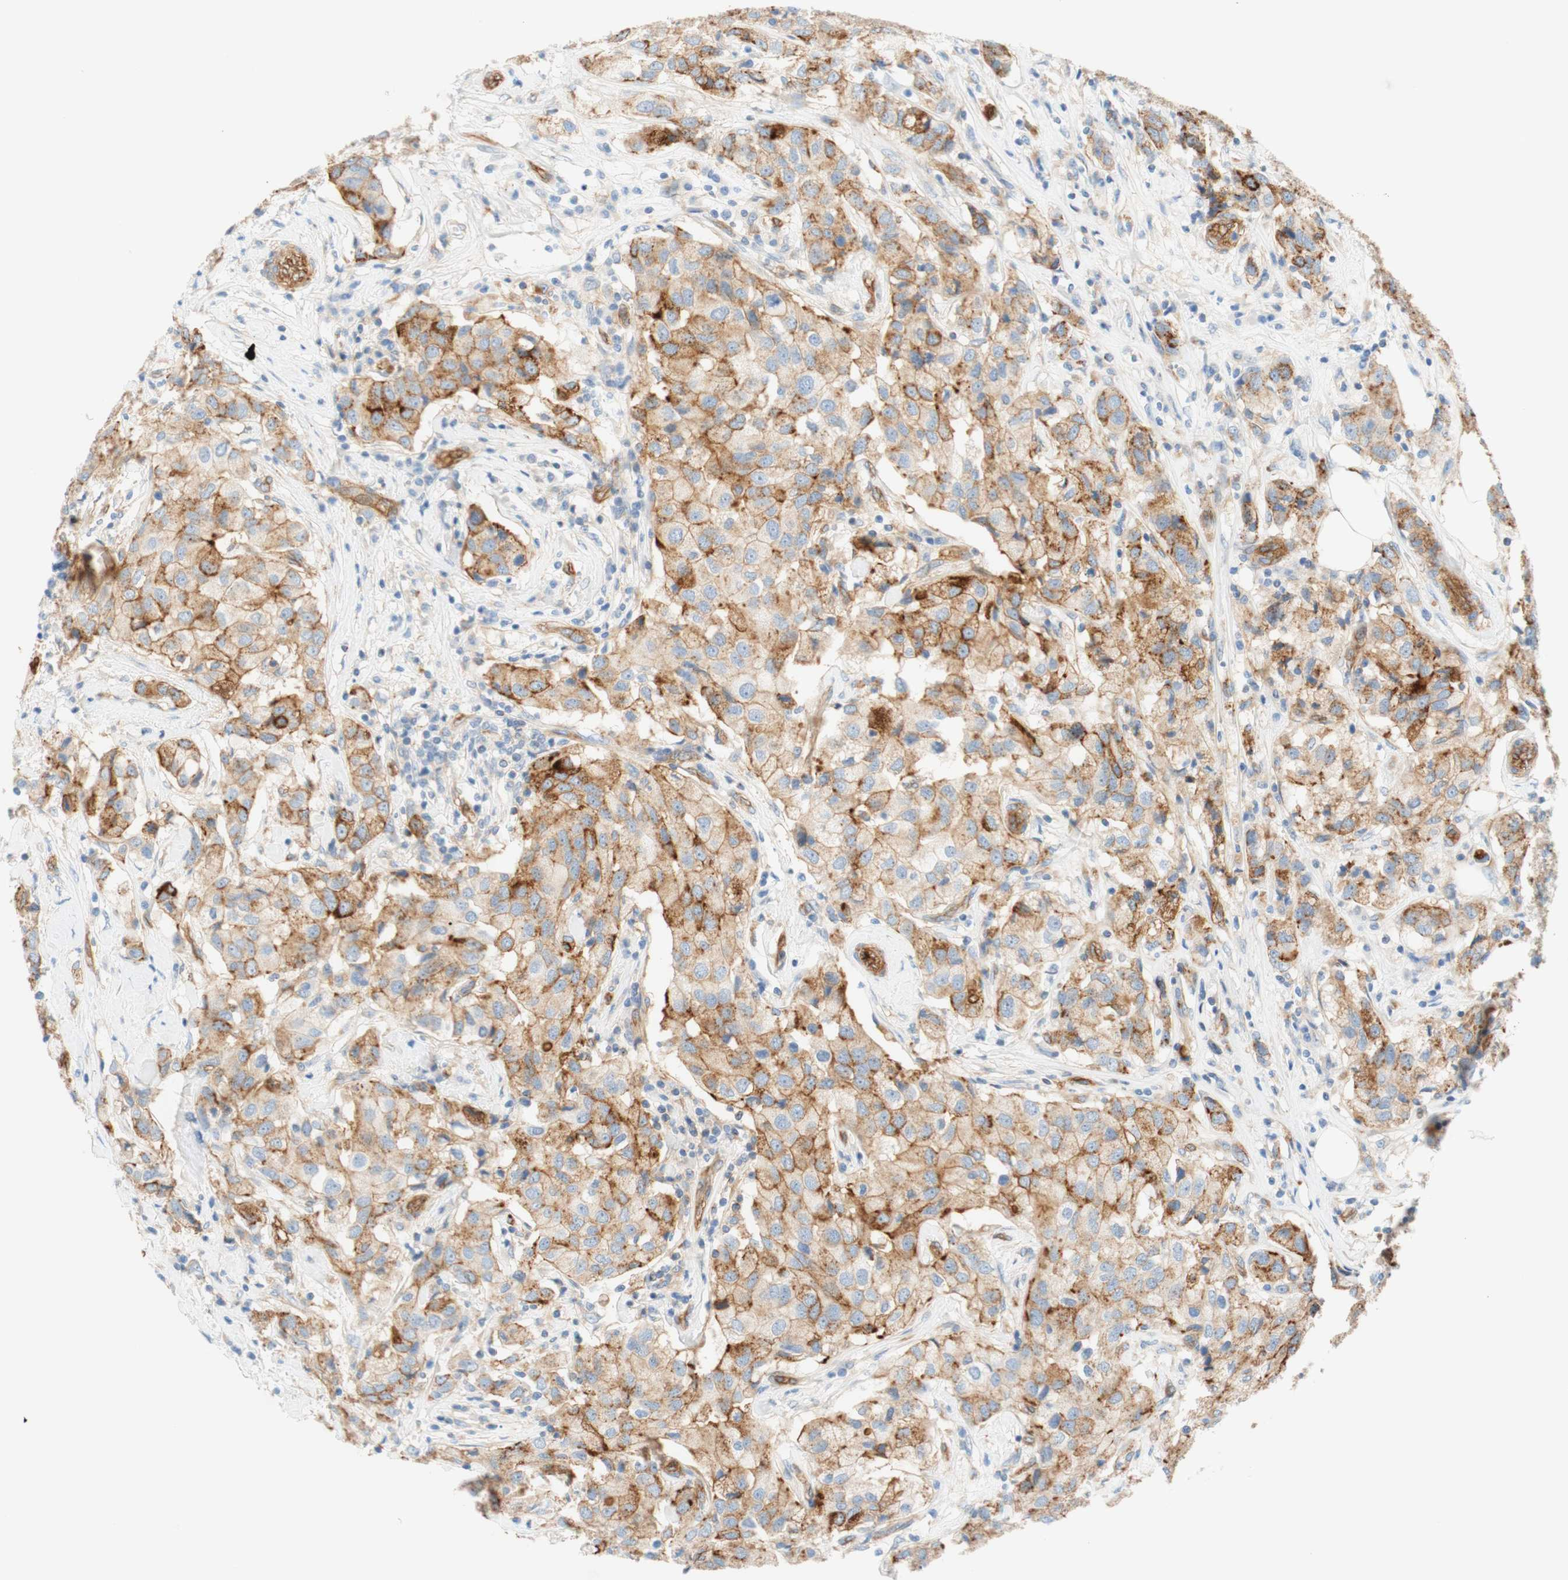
{"staining": {"intensity": "moderate", "quantity": "25%-75%", "location": "cytoplasmic/membranous"}, "tissue": "breast cancer", "cell_type": "Tumor cells", "image_type": "cancer", "snomed": [{"axis": "morphology", "description": "Duct carcinoma"}, {"axis": "topography", "description": "Breast"}], "caption": "Breast cancer stained with DAB (3,3'-diaminobenzidine) immunohistochemistry (IHC) displays medium levels of moderate cytoplasmic/membranous staining in about 25%-75% of tumor cells. The protein of interest is shown in brown color, while the nuclei are stained blue.", "gene": "STOM", "patient": {"sex": "female", "age": 80}}